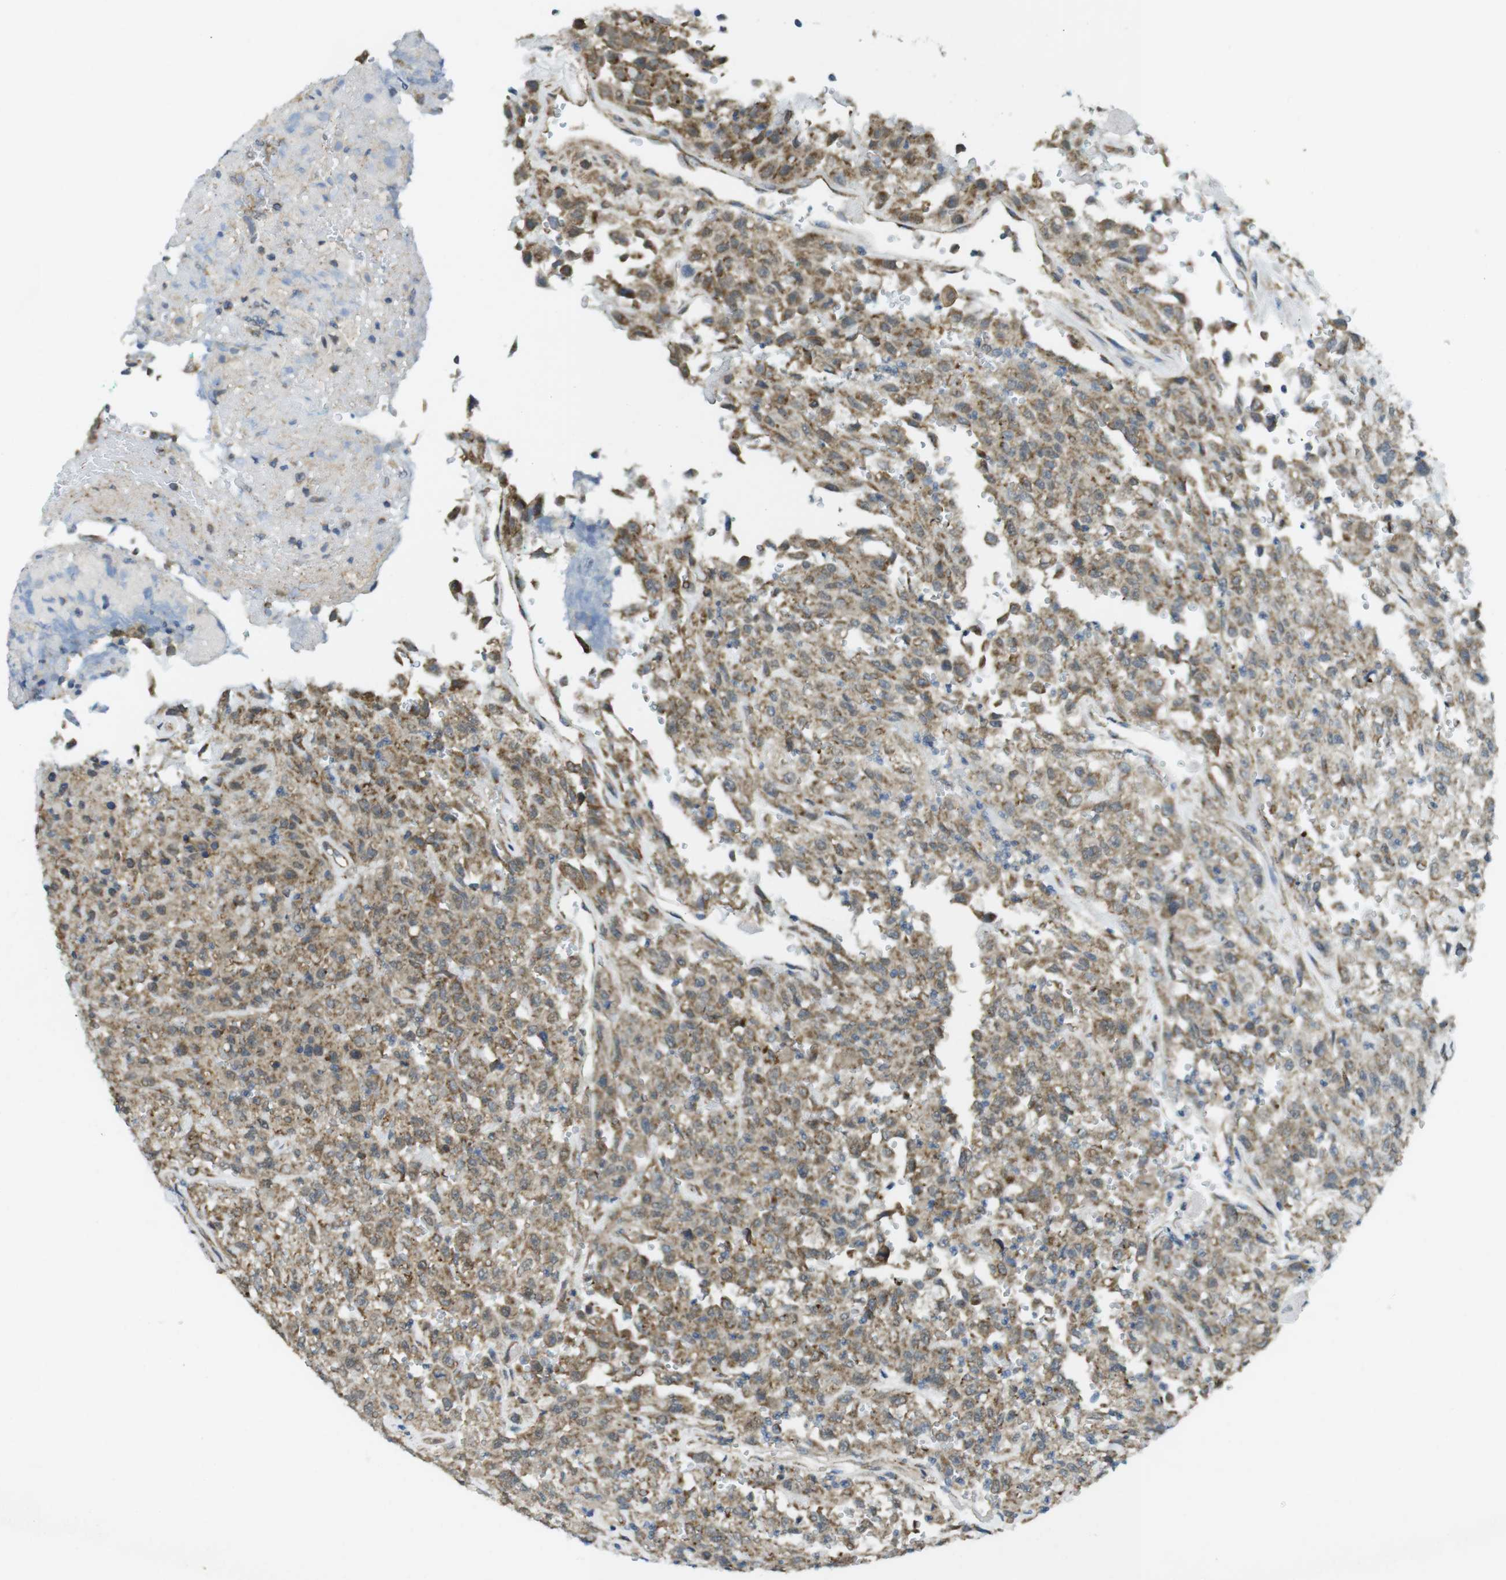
{"staining": {"intensity": "moderate", "quantity": ">75%", "location": "cytoplasmic/membranous"}, "tissue": "urothelial cancer", "cell_type": "Tumor cells", "image_type": "cancer", "snomed": [{"axis": "morphology", "description": "Urothelial carcinoma, High grade"}, {"axis": "topography", "description": "Urinary bladder"}], "caption": "Immunohistochemistry histopathology image of neoplastic tissue: high-grade urothelial carcinoma stained using immunohistochemistry shows medium levels of moderate protein expression localized specifically in the cytoplasmic/membranous of tumor cells, appearing as a cytoplasmic/membranous brown color.", "gene": "BRI3BP", "patient": {"sex": "male", "age": 46}}